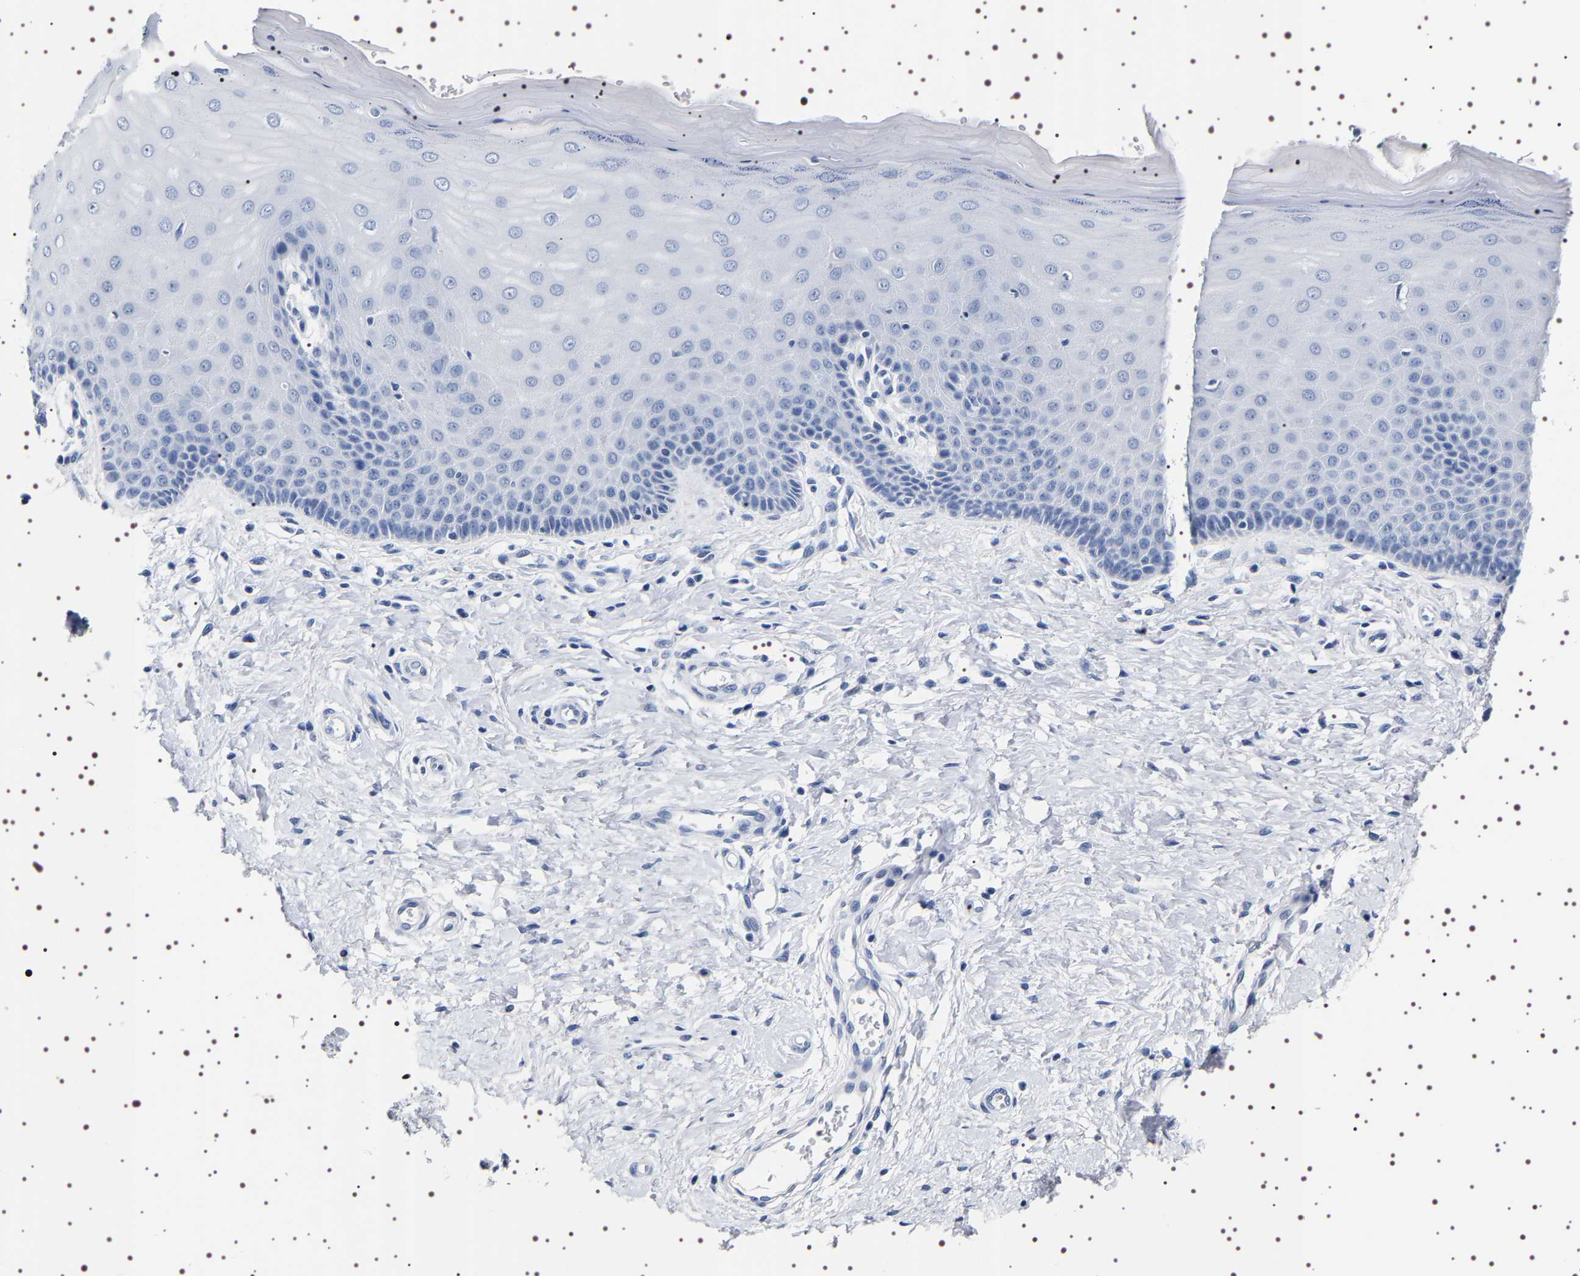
{"staining": {"intensity": "negative", "quantity": "none", "location": "none"}, "tissue": "cervix", "cell_type": "Glandular cells", "image_type": "normal", "snomed": [{"axis": "morphology", "description": "Normal tissue, NOS"}, {"axis": "topography", "description": "Cervix"}], "caption": "The image displays no significant positivity in glandular cells of cervix.", "gene": "UBQLN3", "patient": {"sex": "female", "age": 55}}